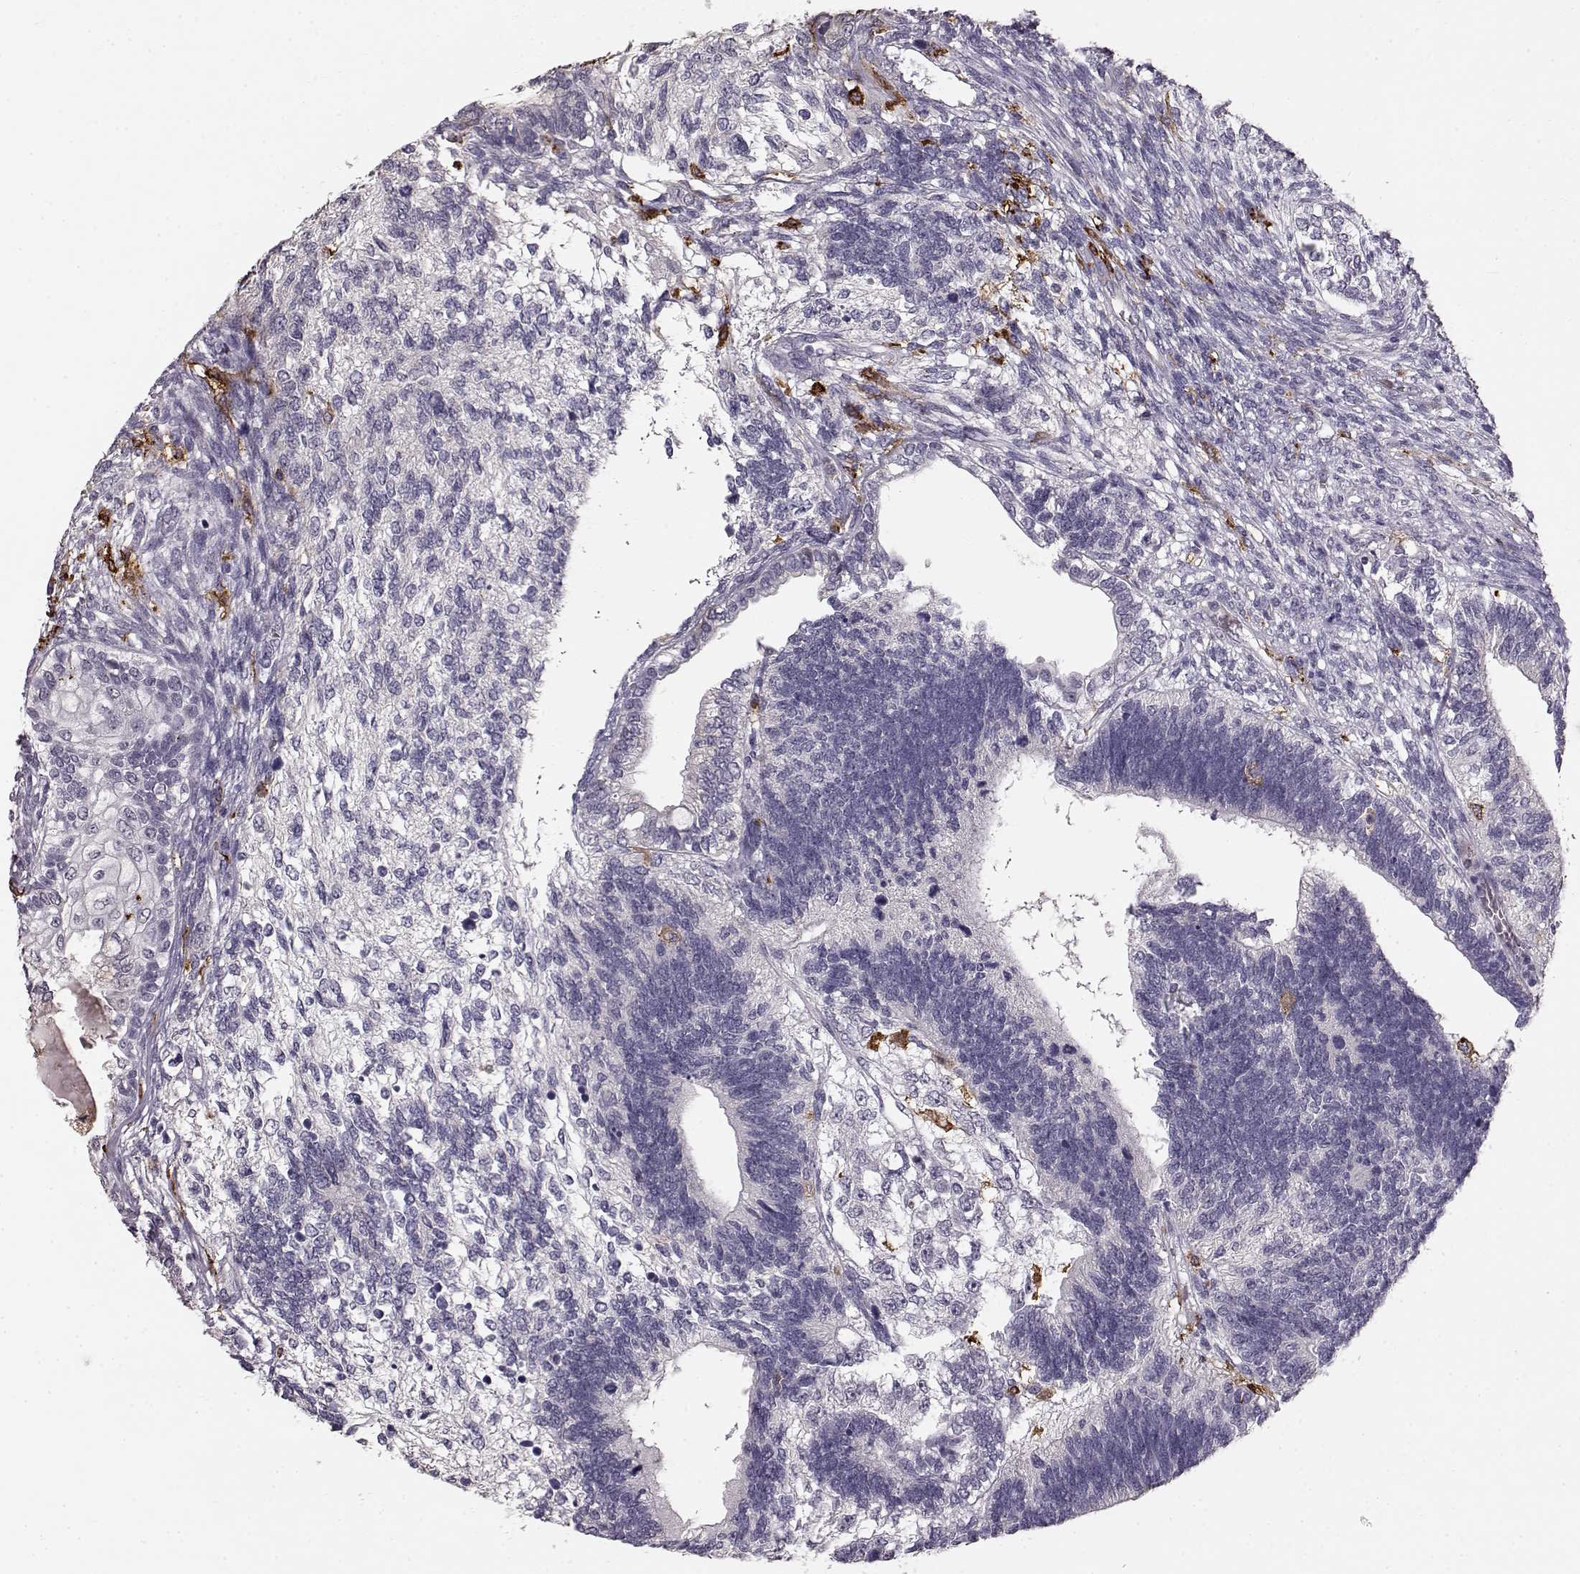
{"staining": {"intensity": "negative", "quantity": "none", "location": "none"}, "tissue": "testis cancer", "cell_type": "Tumor cells", "image_type": "cancer", "snomed": [{"axis": "morphology", "description": "Seminoma, NOS"}, {"axis": "morphology", "description": "Carcinoma, Embryonal, NOS"}, {"axis": "topography", "description": "Testis"}], "caption": "A photomicrograph of human seminoma (testis) is negative for staining in tumor cells.", "gene": "CCNF", "patient": {"sex": "male", "age": 41}}